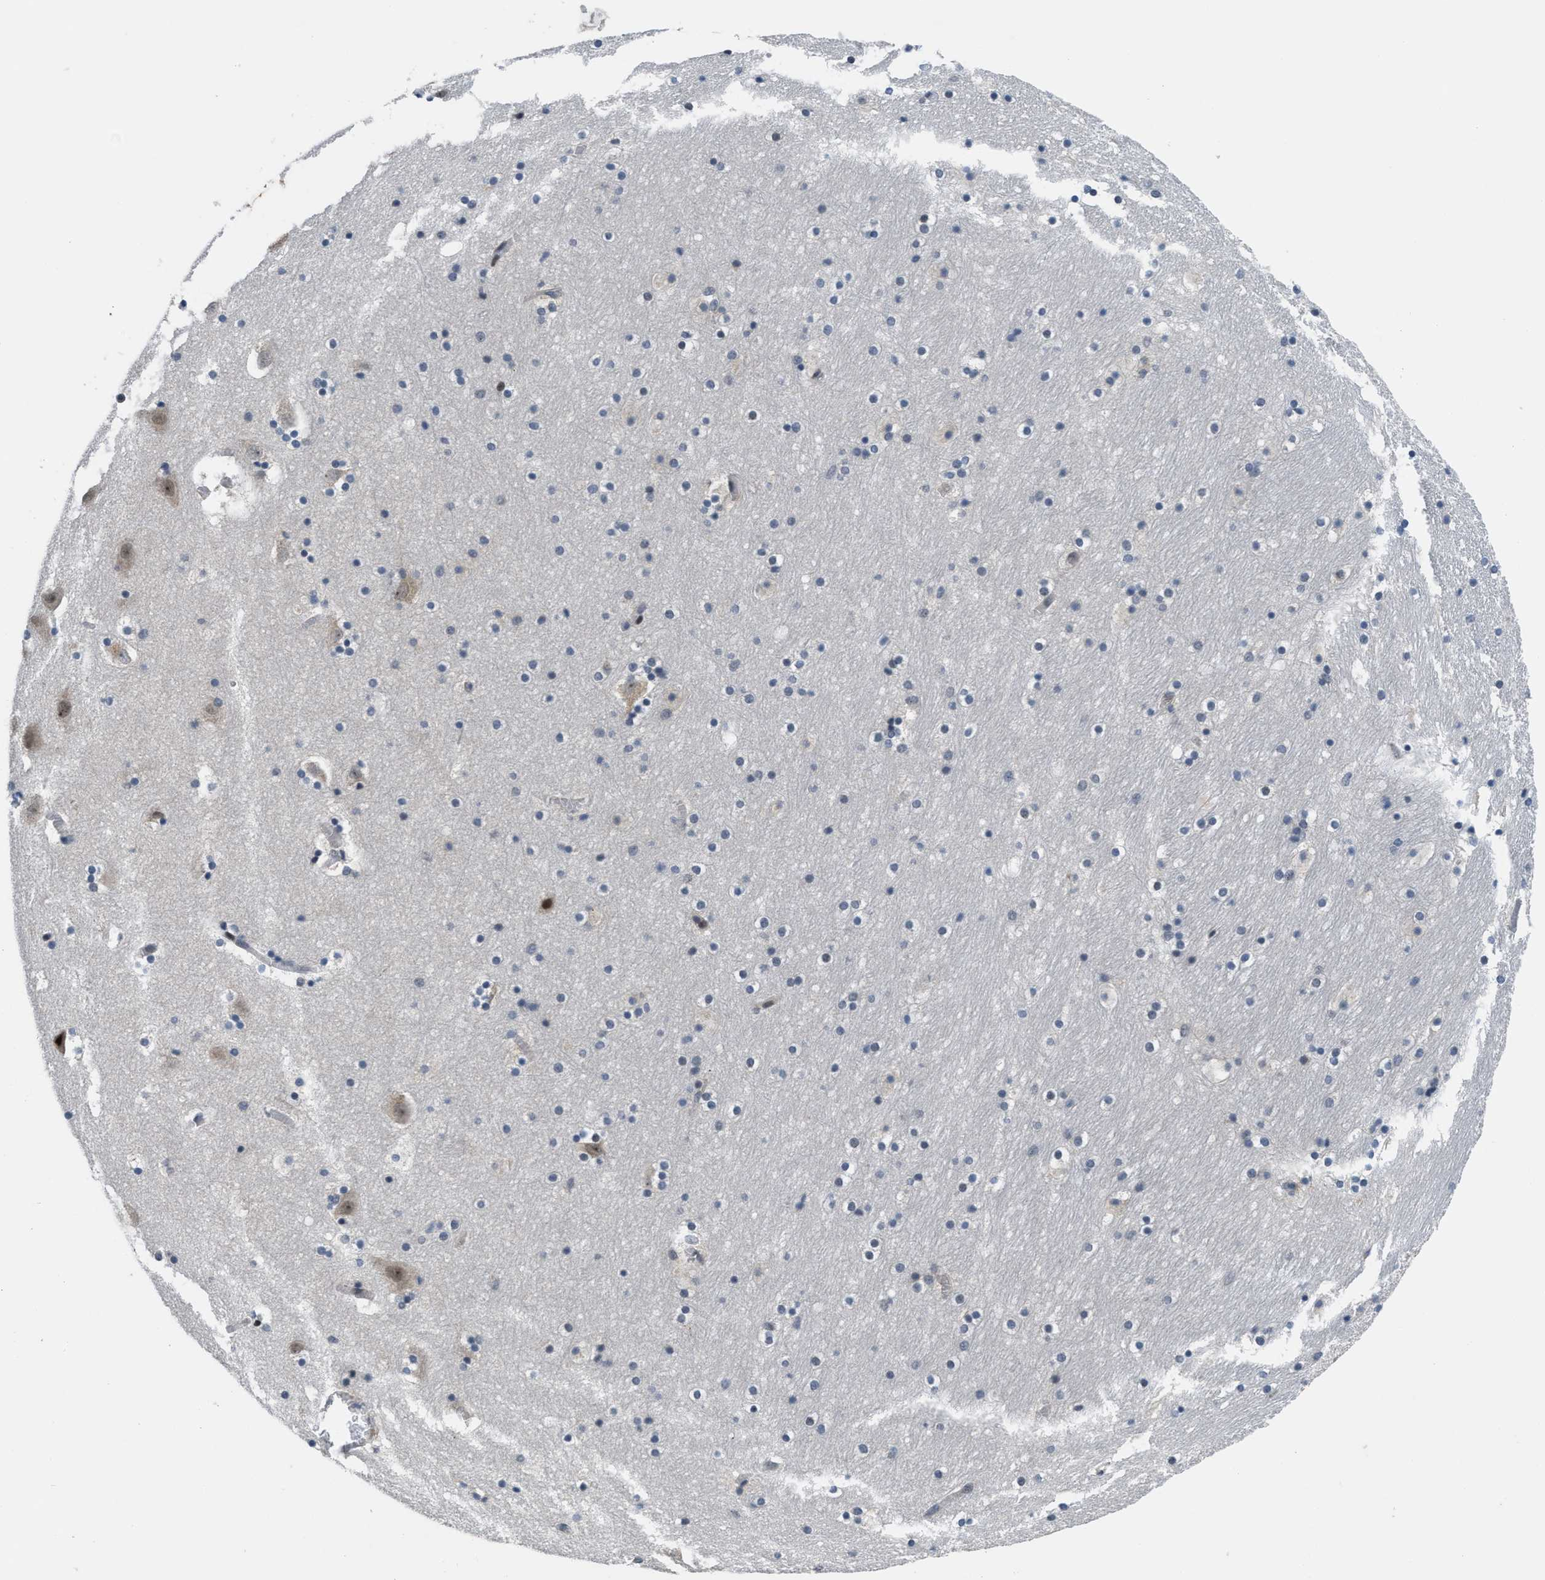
{"staining": {"intensity": "weak", "quantity": "<25%", "location": "cytoplasmic/membranous"}, "tissue": "hippocampus", "cell_type": "Glial cells", "image_type": "normal", "snomed": [{"axis": "morphology", "description": "Normal tissue, NOS"}, {"axis": "topography", "description": "Hippocampus"}], "caption": "Glial cells show no significant positivity in normal hippocampus. (DAB (3,3'-diaminobenzidine) immunohistochemistry, high magnification).", "gene": "SETD5", "patient": {"sex": "male", "age": 45}}